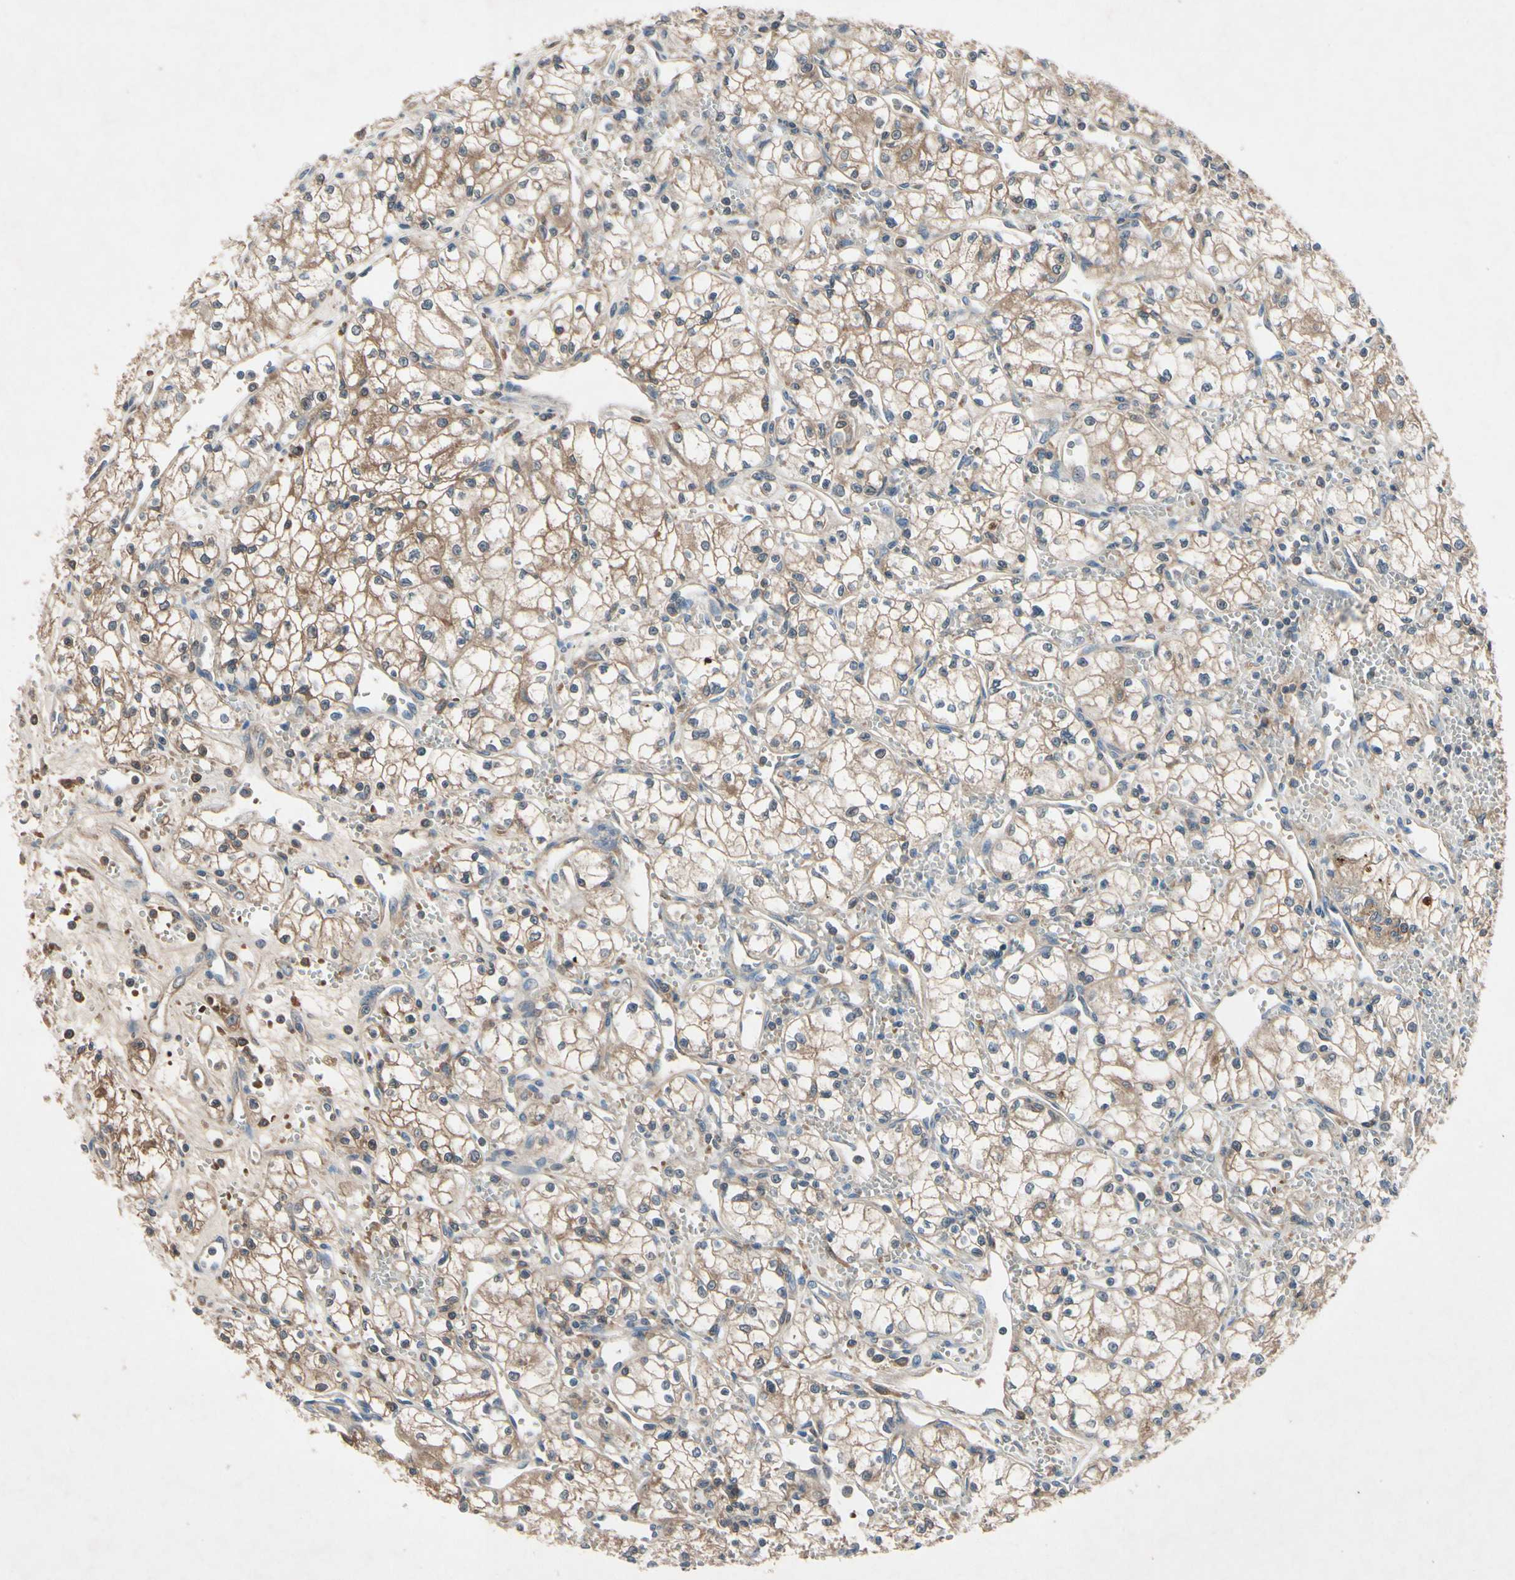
{"staining": {"intensity": "weak", "quantity": ">75%", "location": "cytoplasmic/membranous"}, "tissue": "renal cancer", "cell_type": "Tumor cells", "image_type": "cancer", "snomed": [{"axis": "morphology", "description": "Normal tissue, NOS"}, {"axis": "morphology", "description": "Adenocarcinoma, NOS"}, {"axis": "topography", "description": "Kidney"}], "caption": "About >75% of tumor cells in human adenocarcinoma (renal) show weak cytoplasmic/membranous protein staining as visualized by brown immunohistochemical staining.", "gene": "IL1RL1", "patient": {"sex": "male", "age": 59}}